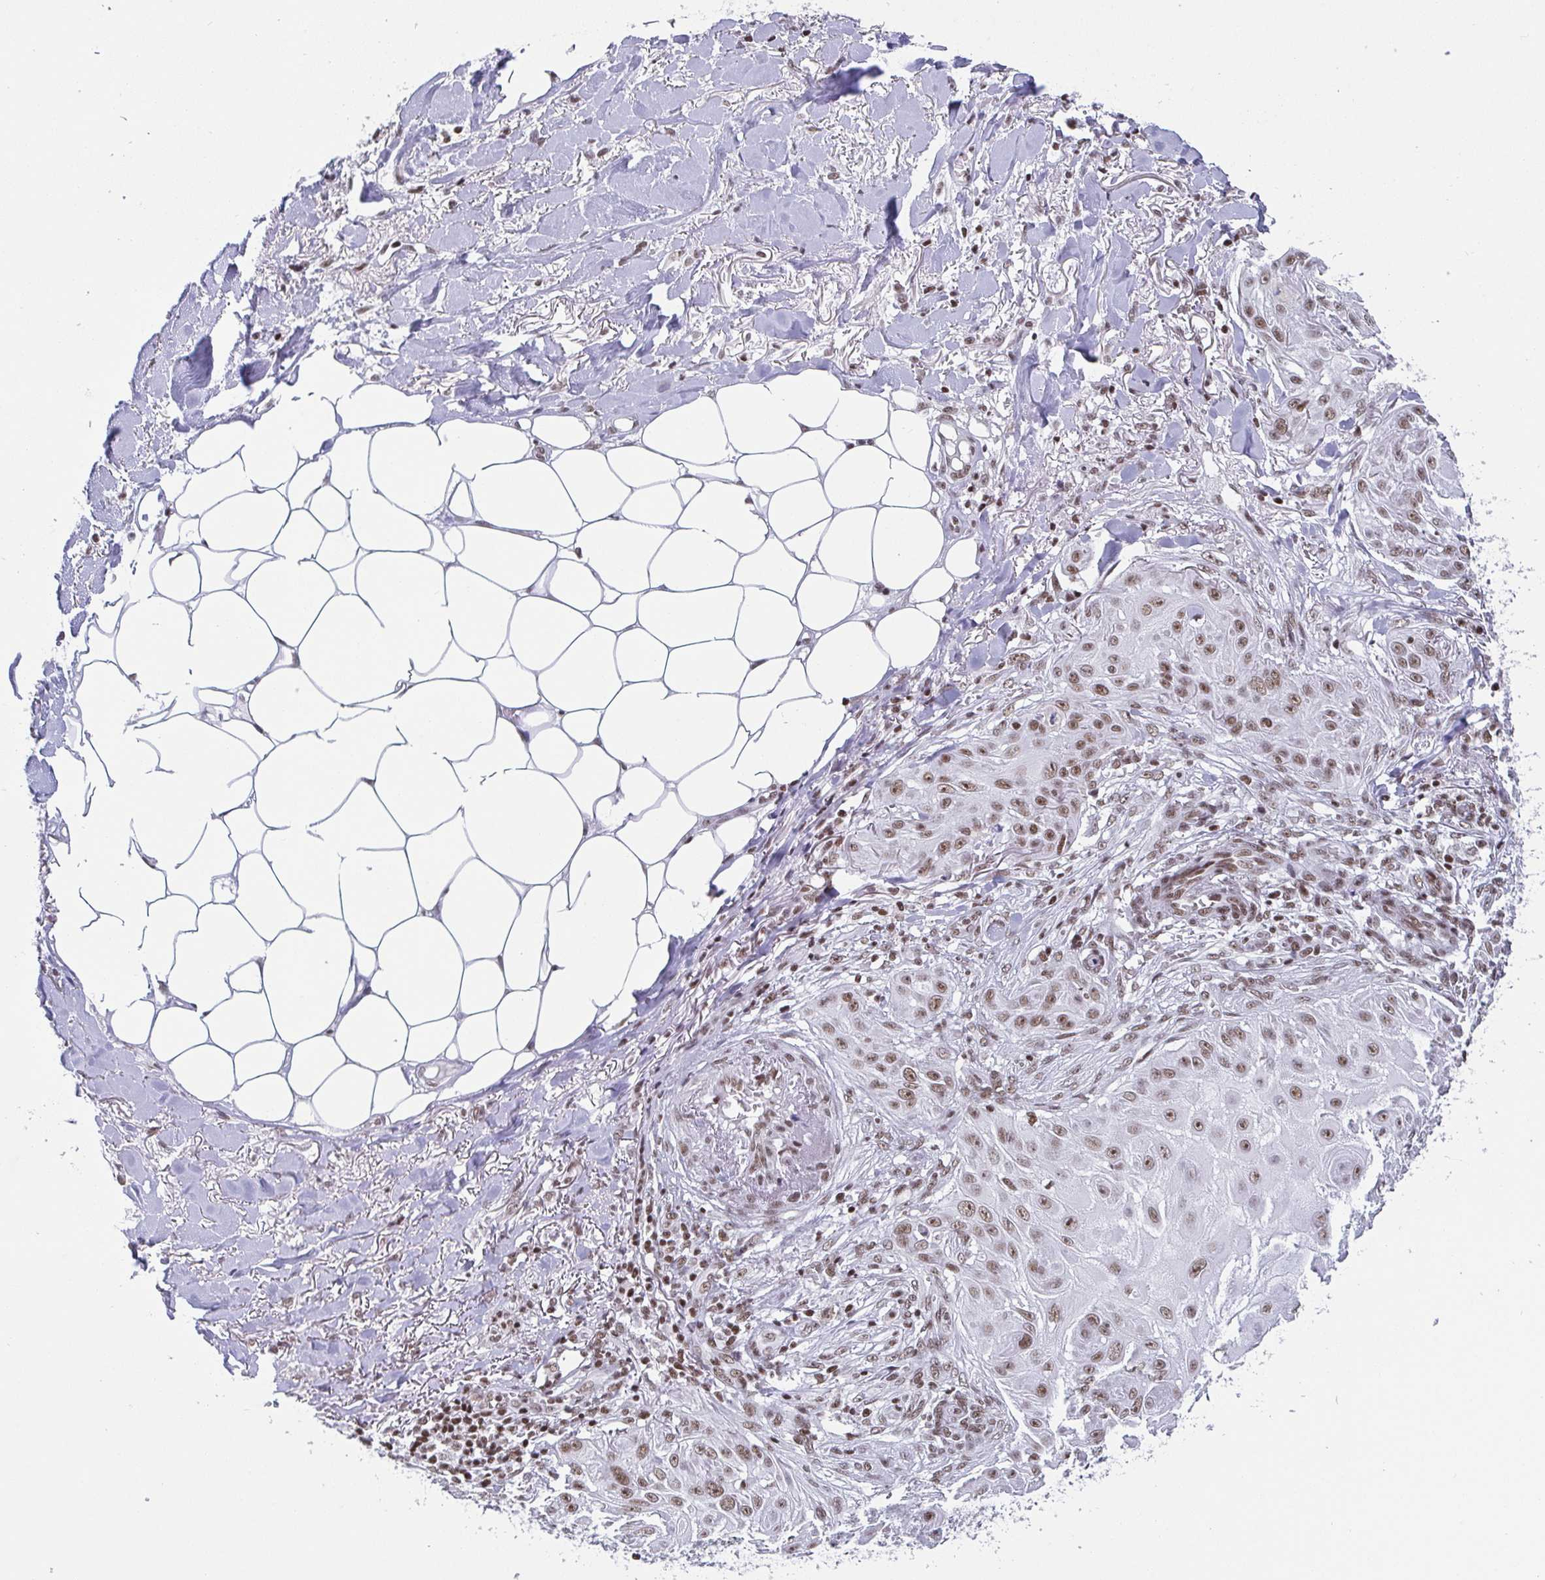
{"staining": {"intensity": "moderate", "quantity": ">75%", "location": "nuclear"}, "tissue": "skin cancer", "cell_type": "Tumor cells", "image_type": "cancer", "snomed": [{"axis": "morphology", "description": "Squamous cell carcinoma, NOS"}, {"axis": "topography", "description": "Skin"}], "caption": "Human skin cancer stained for a protein (brown) shows moderate nuclear positive expression in about >75% of tumor cells.", "gene": "CTCF", "patient": {"sex": "female", "age": 91}}